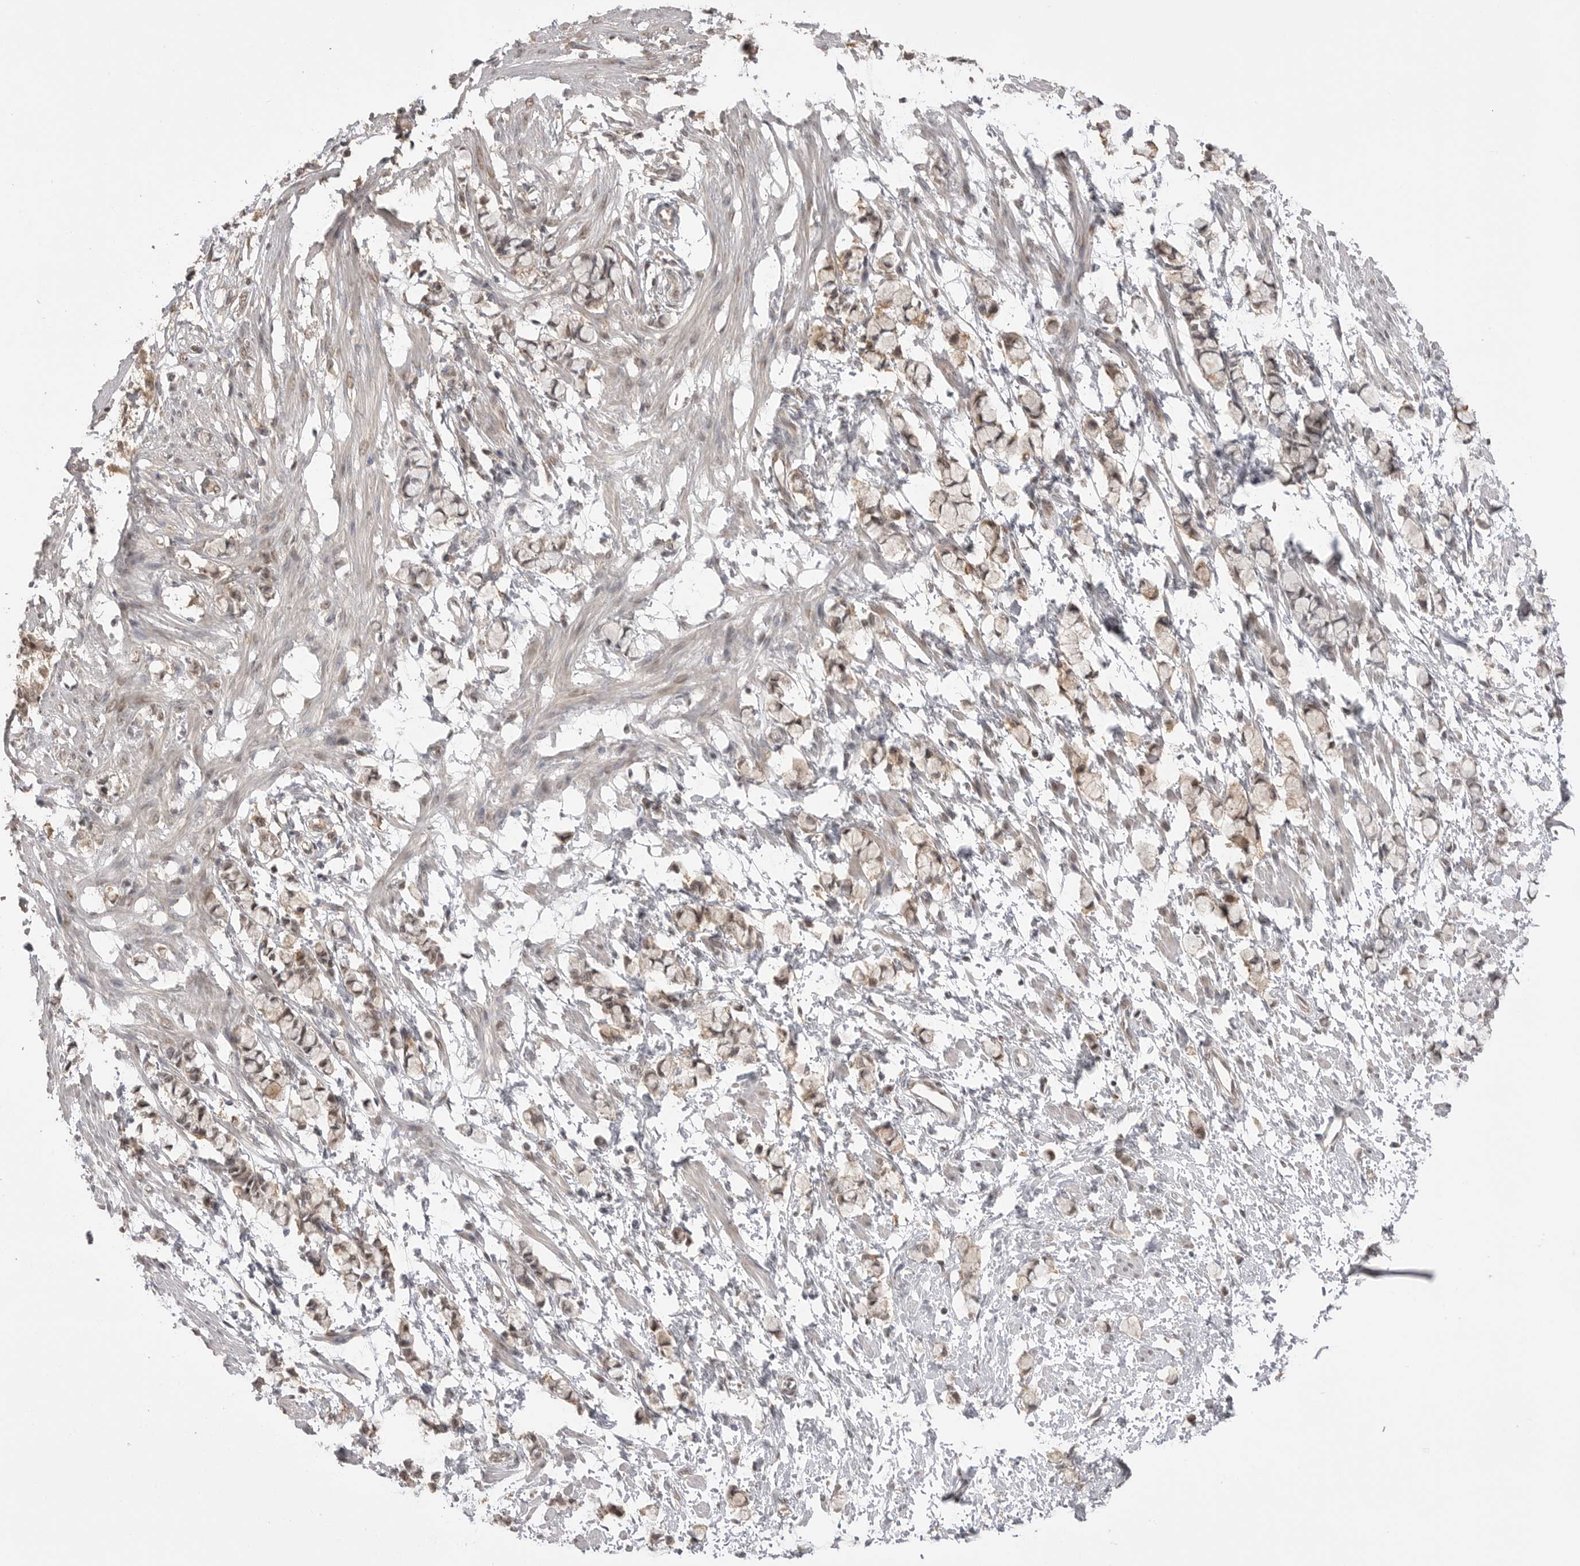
{"staining": {"intensity": "weak", "quantity": "<25%", "location": "cytoplasmic/membranous,nuclear"}, "tissue": "smooth muscle", "cell_type": "Smooth muscle cells", "image_type": "normal", "snomed": [{"axis": "morphology", "description": "Normal tissue, NOS"}, {"axis": "morphology", "description": "Adenocarcinoma, NOS"}, {"axis": "topography", "description": "Smooth muscle"}, {"axis": "topography", "description": "Colon"}], "caption": "Micrograph shows no protein staining in smooth muscle cells of benign smooth muscle. (DAB (3,3'-diaminobenzidine) IHC visualized using brightfield microscopy, high magnification).", "gene": "ASPSCR1", "patient": {"sex": "male", "age": 14}}